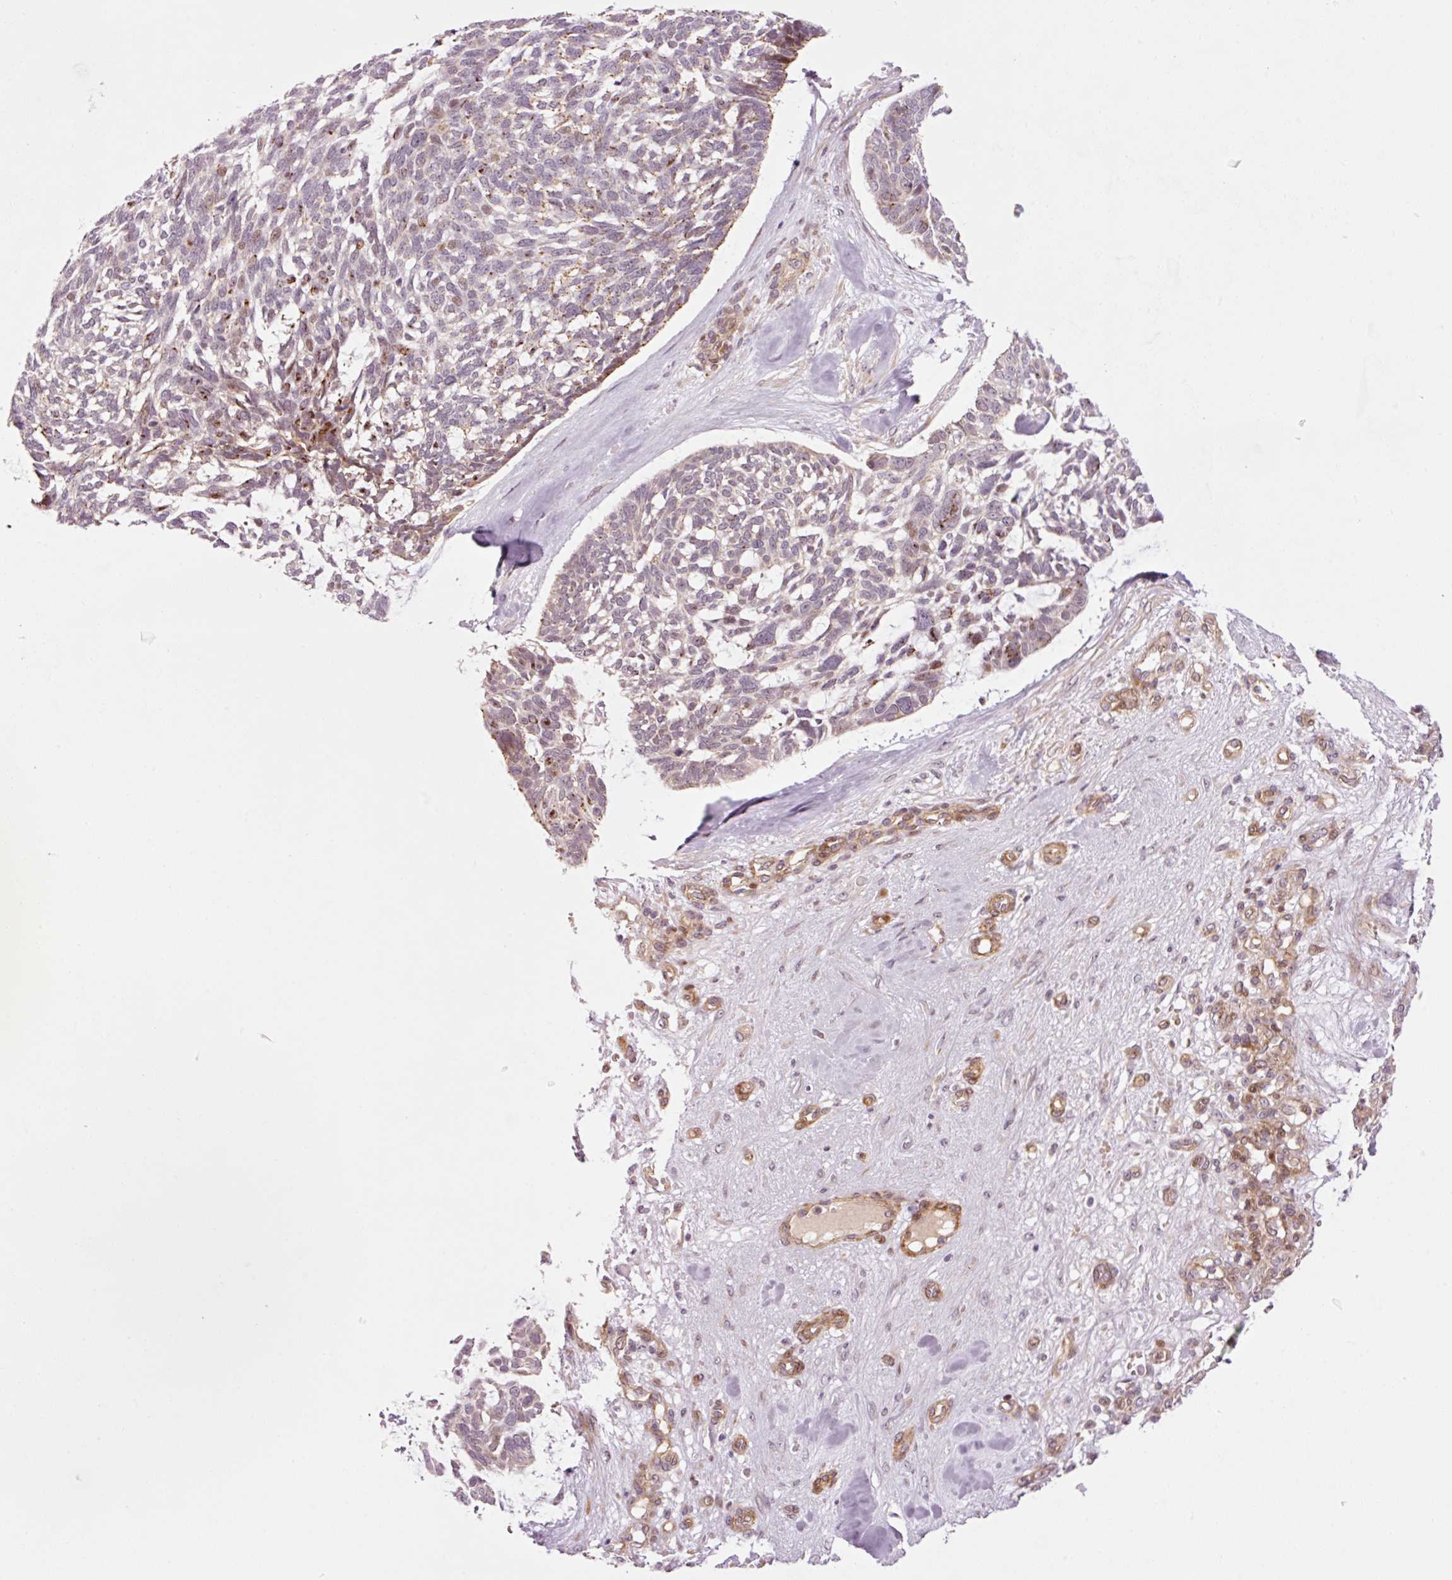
{"staining": {"intensity": "weak", "quantity": "<25%", "location": "cytoplasmic/membranous"}, "tissue": "skin cancer", "cell_type": "Tumor cells", "image_type": "cancer", "snomed": [{"axis": "morphology", "description": "Basal cell carcinoma"}, {"axis": "topography", "description": "Skin"}], "caption": "DAB immunohistochemical staining of skin cancer reveals no significant expression in tumor cells.", "gene": "ANKRD20A1", "patient": {"sex": "male", "age": 88}}